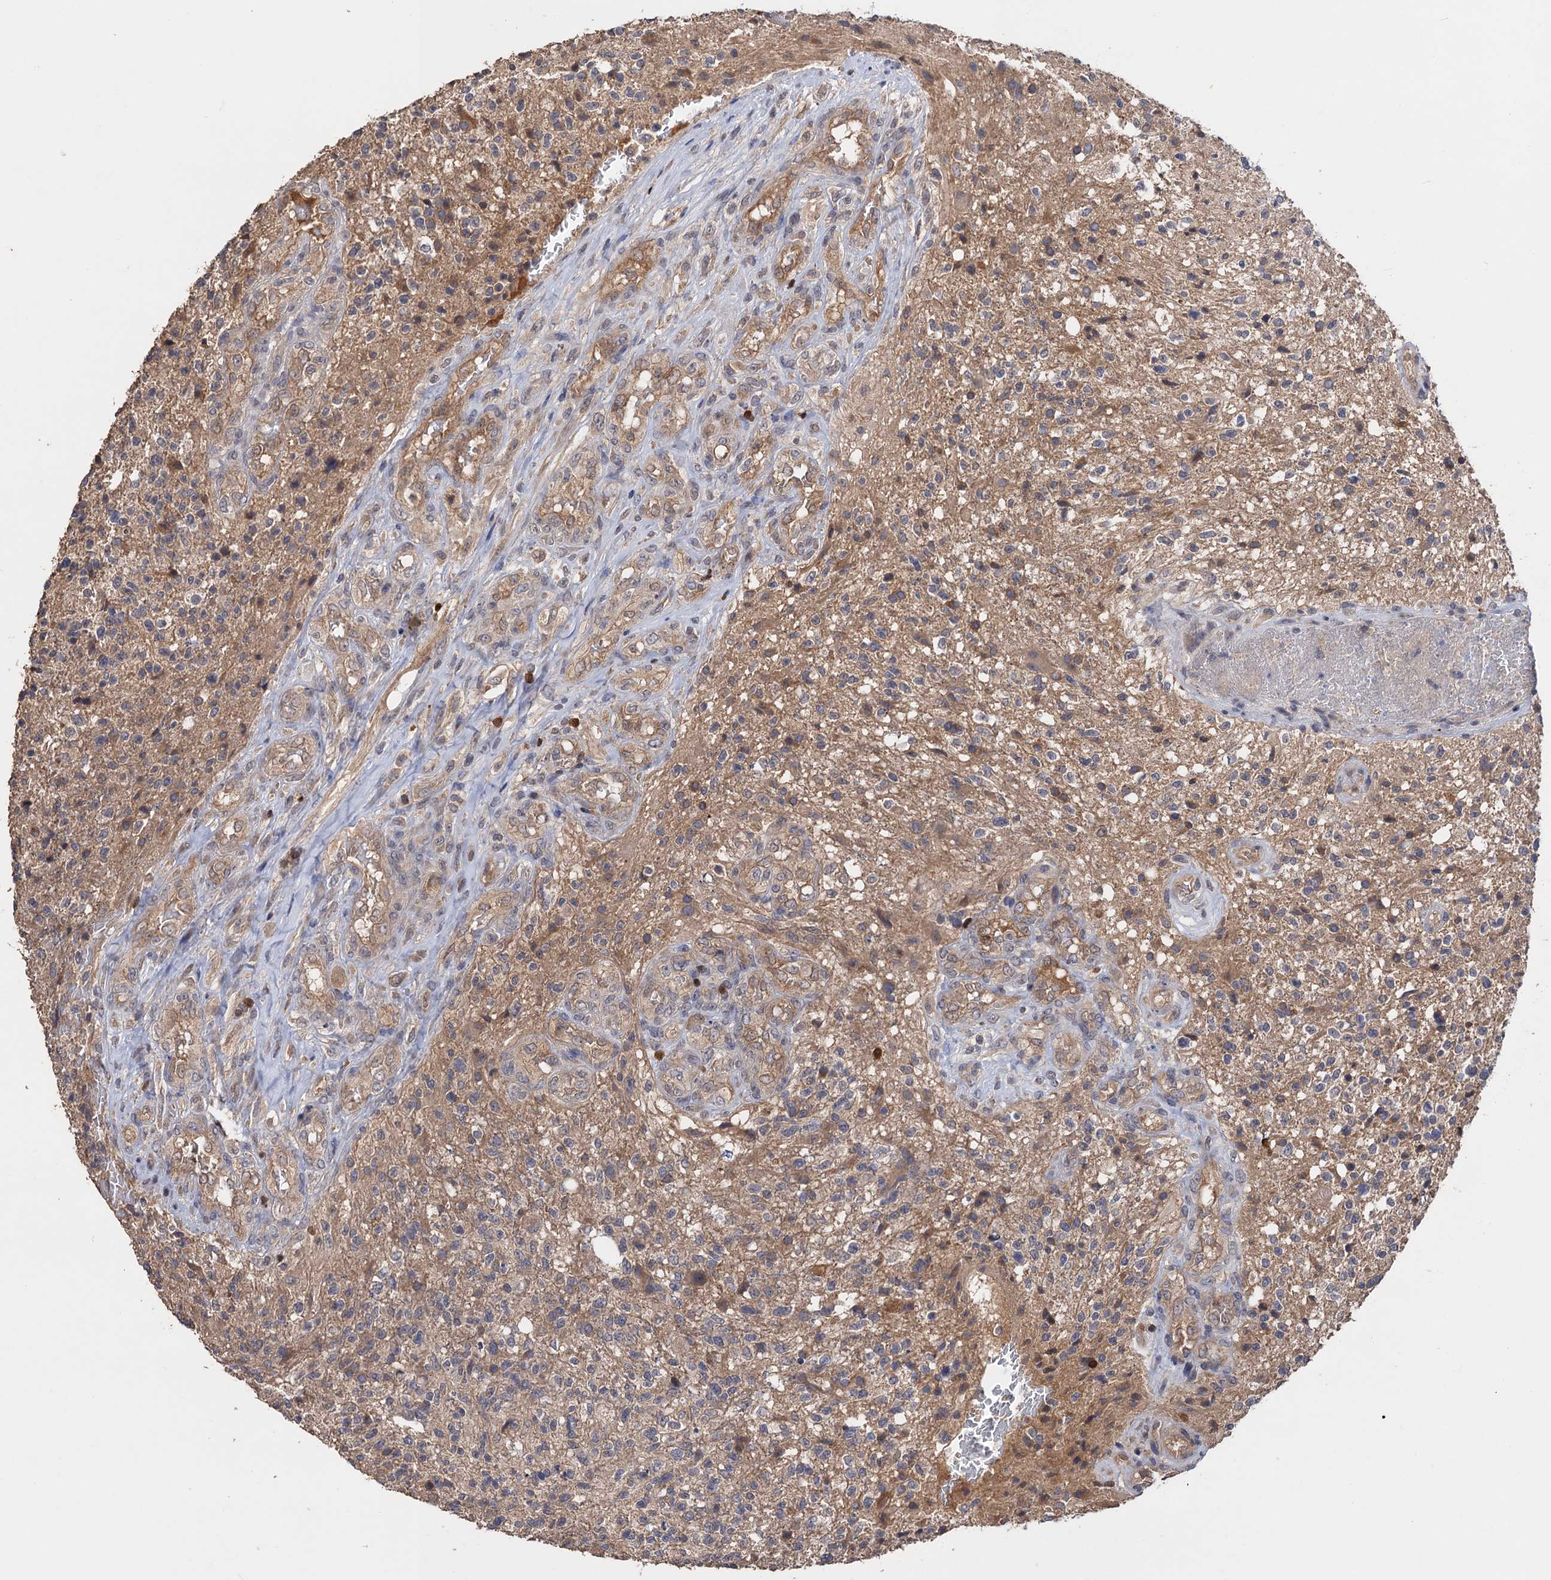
{"staining": {"intensity": "weak", "quantity": "25%-75%", "location": "cytoplasmic/membranous"}, "tissue": "glioma", "cell_type": "Tumor cells", "image_type": "cancer", "snomed": [{"axis": "morphology", "description": "Glioma, malignant, High grade"}, {"axis": "topography", "description": "Brain"}], "caption": "This is an image of IHC staining of malignant glioma (high-grade), which shows weak staining in the cytoplasmic/membranous of tumor cells.", "gene": "DGKA", "patient": {"sex": "male", "age": 56}}